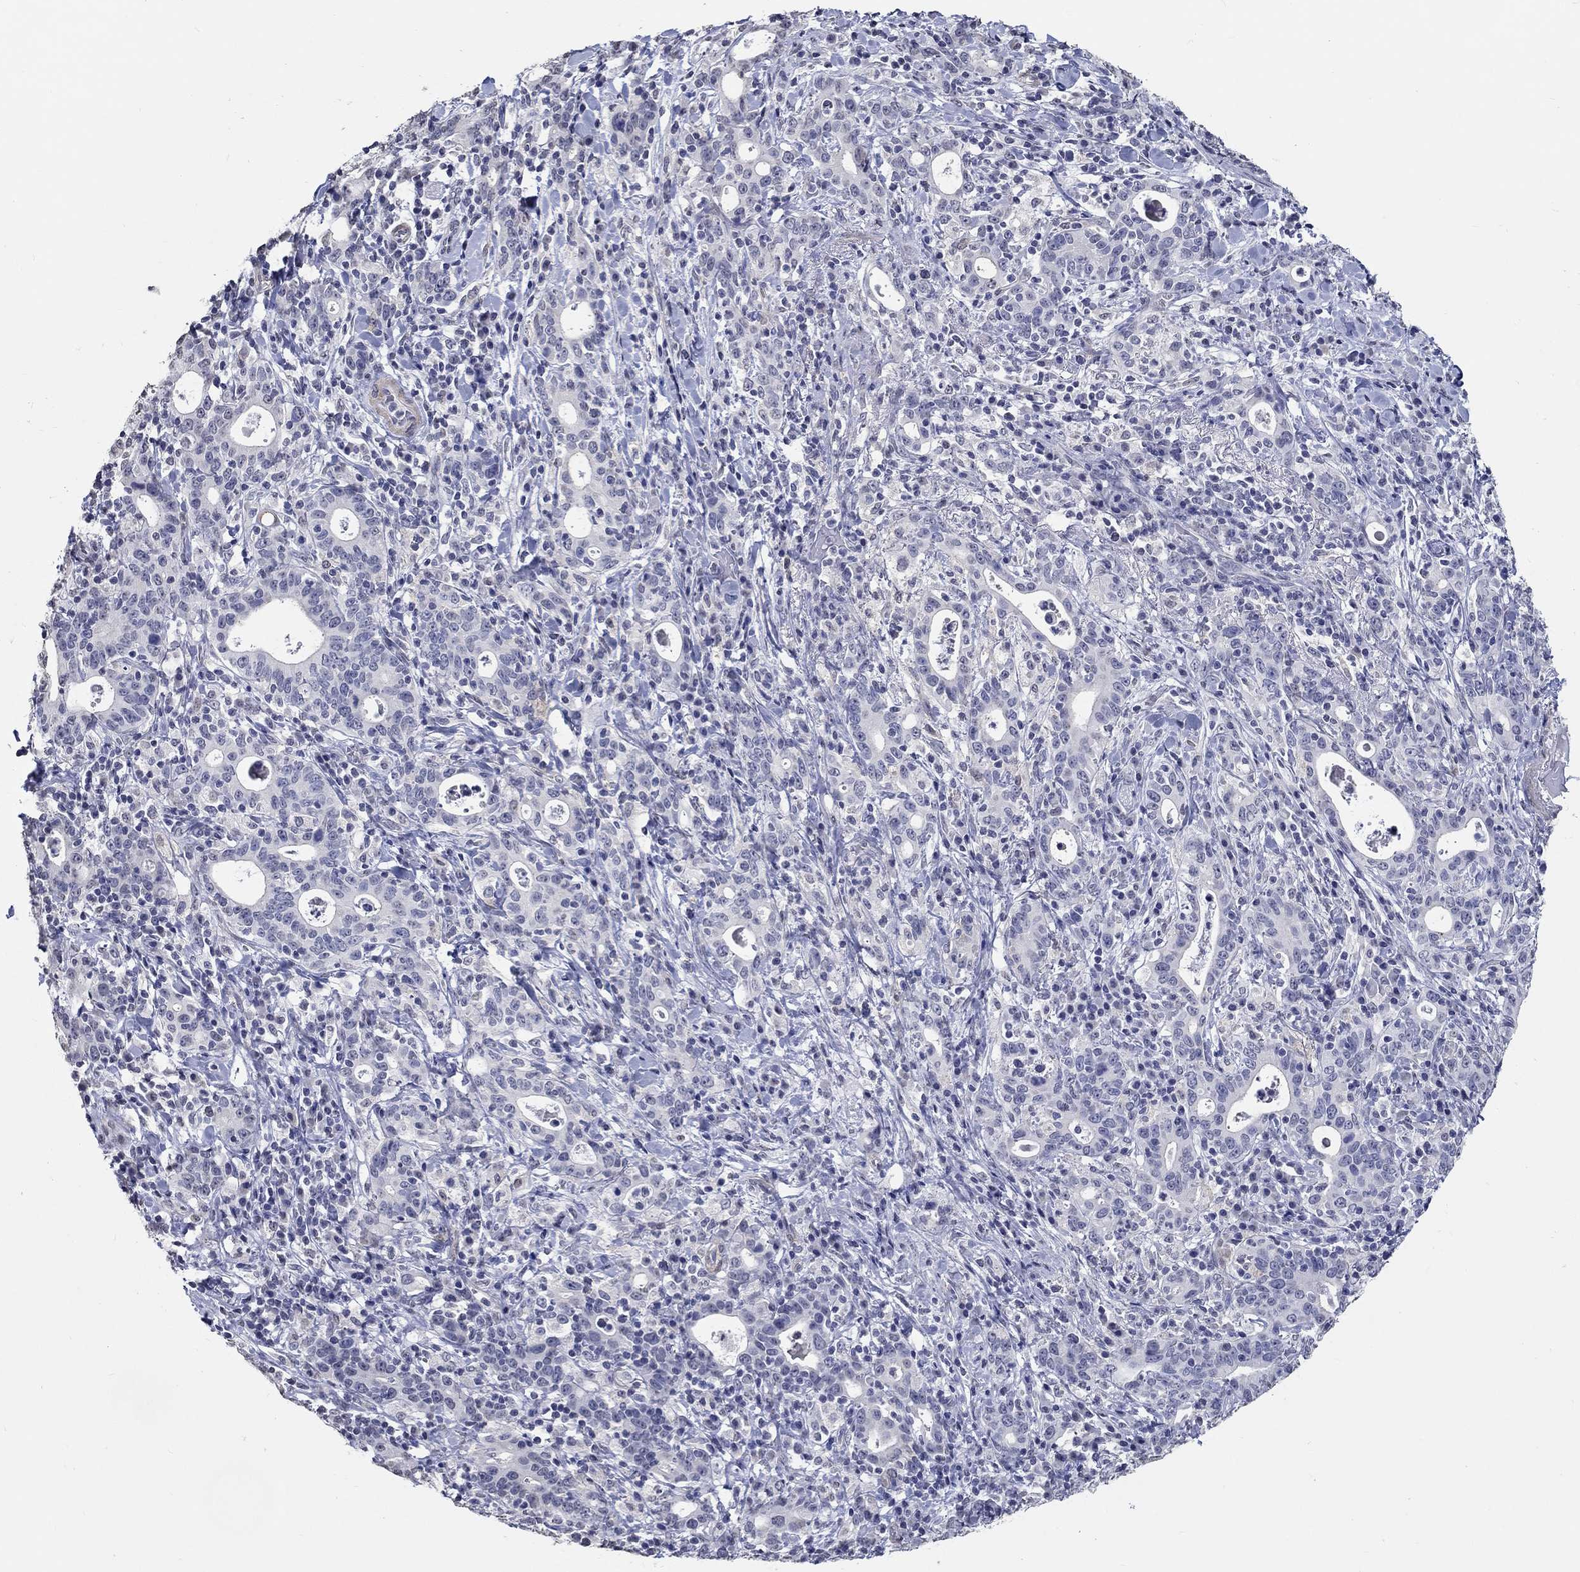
{"staining": {"intensity": "negative", "quantity": "none", "location": "none"}, "tissue": "stomach cancer", "cell_type": "Tumor cells", "image_type": "cancer", "snomed": [{"axis": "morphology", "description": "Adenocarcinoma, NOS"}, {"axis": "topography", "description": "Stomach"}], "caption": "A micrograph of stomach cancer (adenocarcinoma) stained for a protein demonstrates no brown staining in tumor cells. The staining is performed using DAB brown chromogen with nuclei counter-stained in using hematoxylin.", "gene": "PDE1B", "patient": {"sex": "male", "age": 79}}